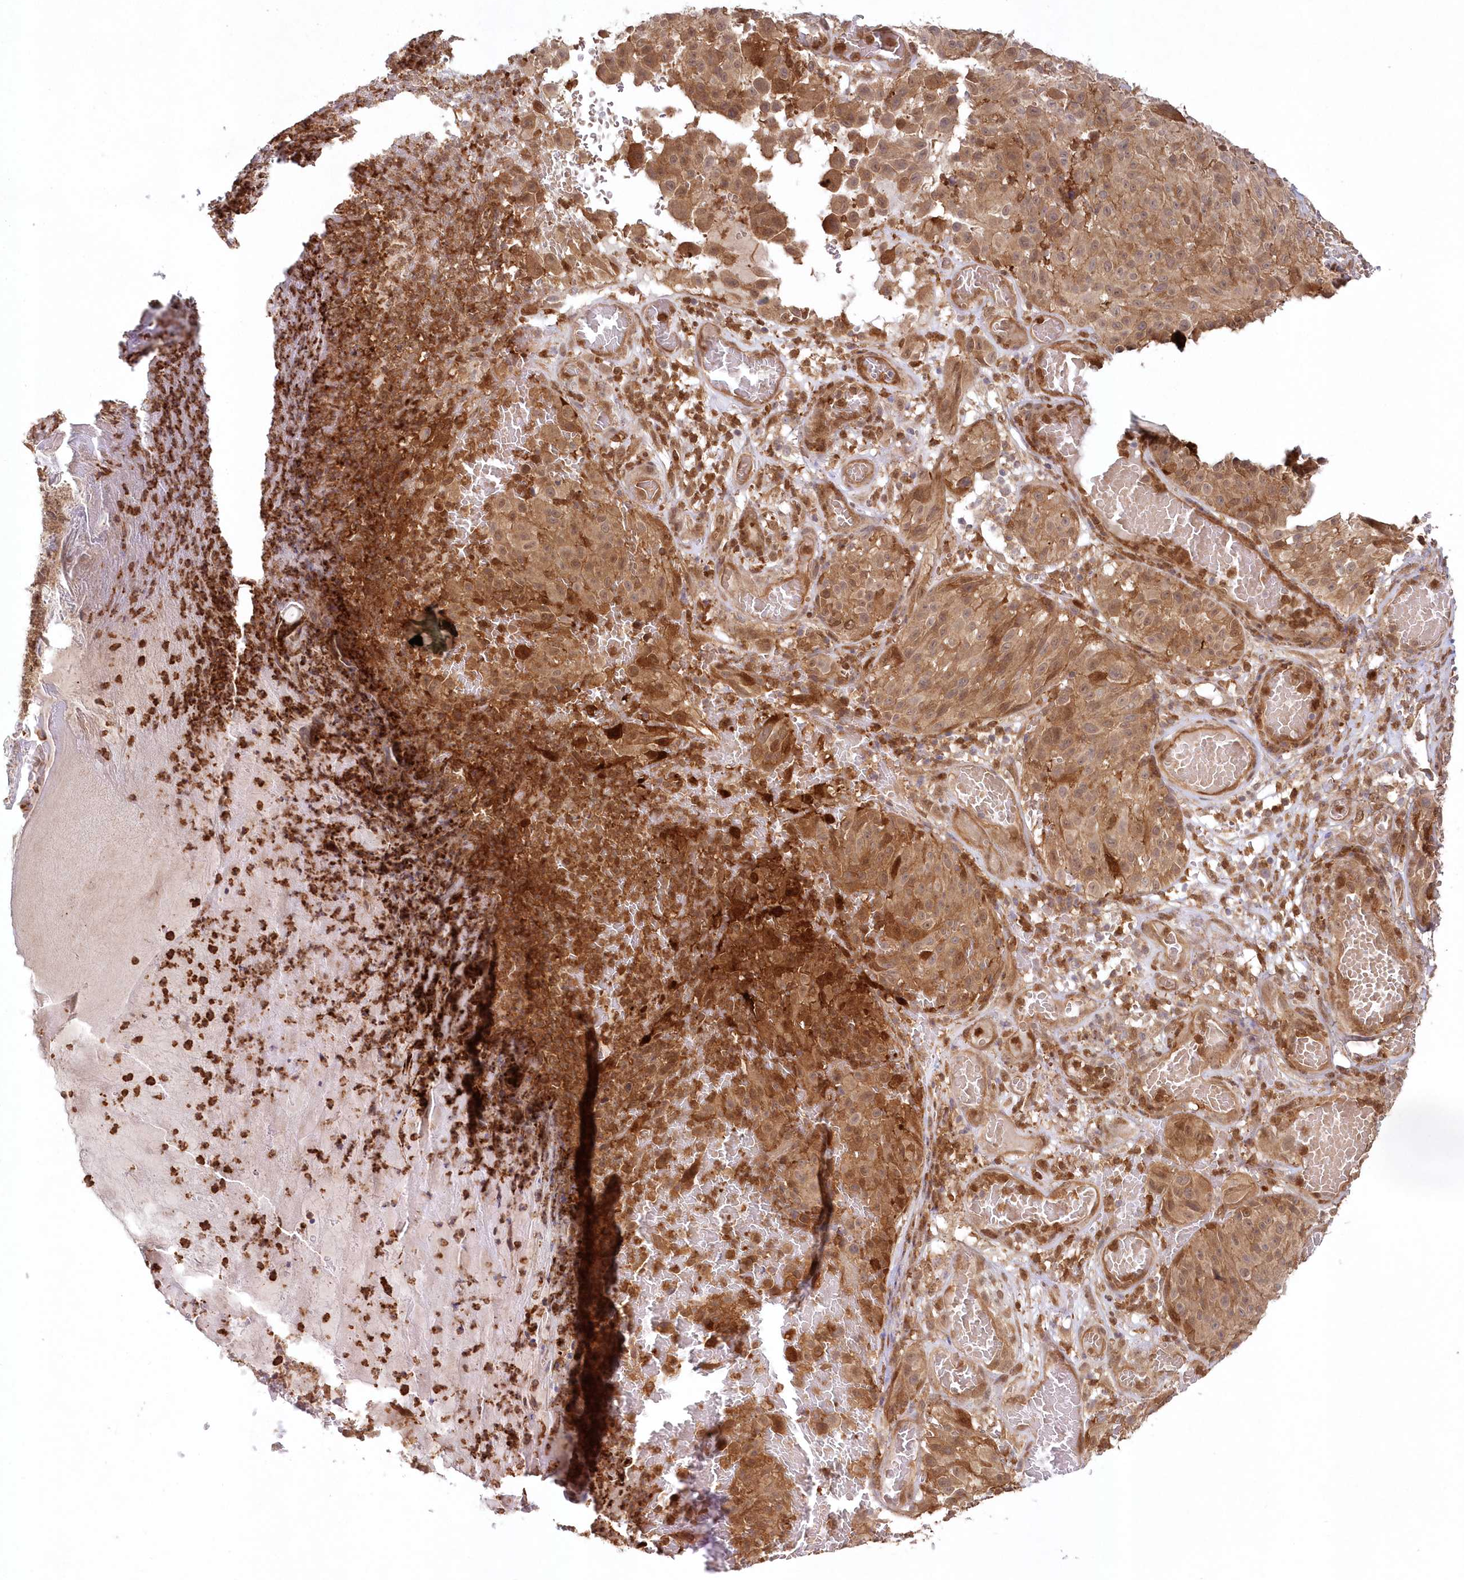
{"staining": {"intensity": "moderate", "quantity": ">75%", "location": "cytoplasmic/membranous"}, "tissue": "melanoma", "cell_type": "Tumor cells", "image_type": "cancer", "snomed": [{"axis": "morphology", "description": "Malignant melanoma, NOS"}, {"axis": "topography", "description": "Skin"}], "caption": "Moderate cytoplasmic/membranous protein positivity is appreciated in approximately >75% of tumor cells in melanoma.", "gene": "GBE1", "patient": {"sex": "male", "age": 83}}